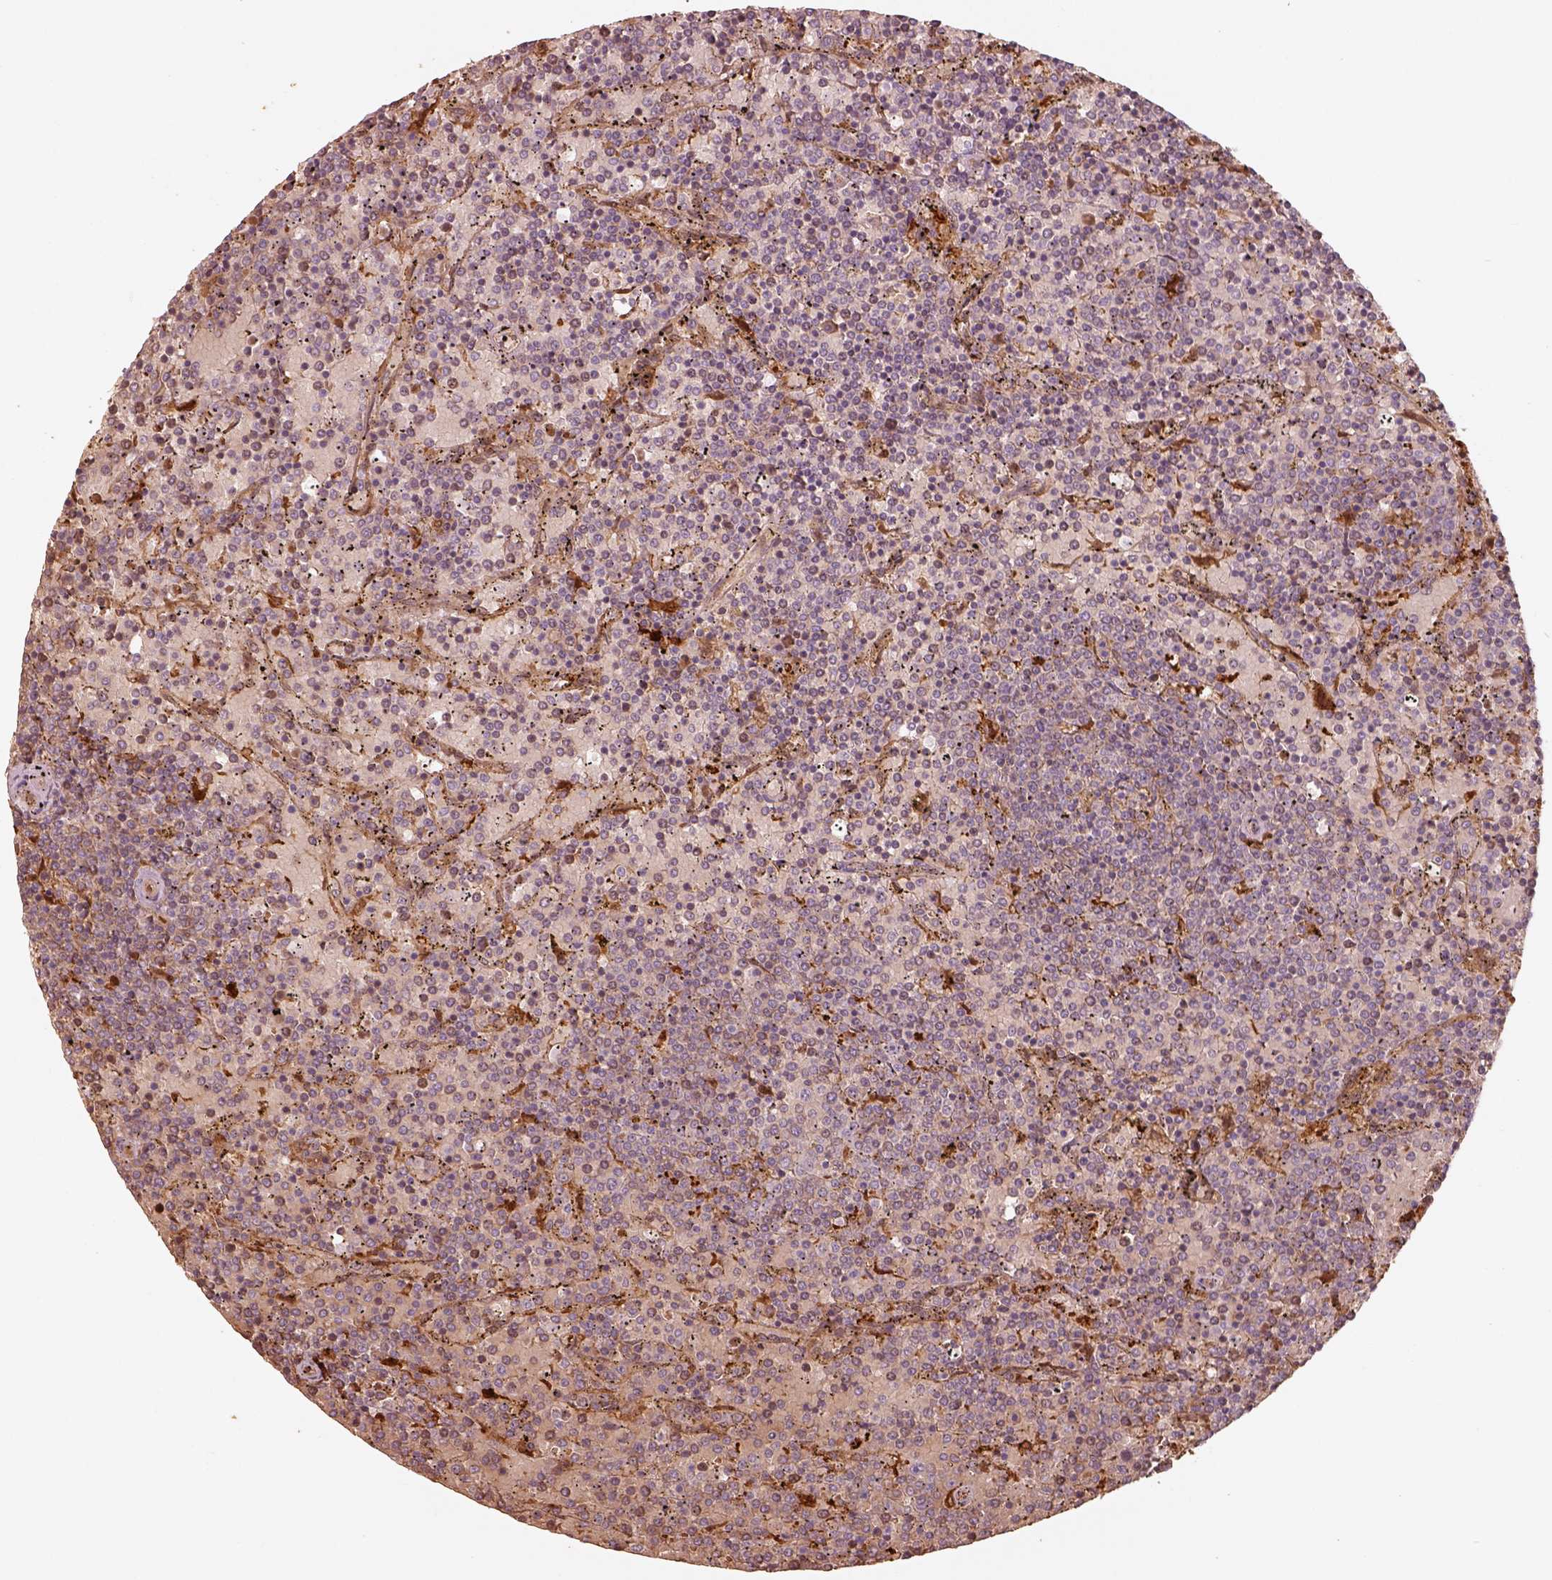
{"staining": {"intensity": "negative", "quantity": "none", "location": "none"}, "tissue": "lymphoma", "cell_type": "Tumor cells", "image_type": "cancer", "snomed": [{"axis": "morphology", "description": "Malignant lymphoma, non-Hodgkin's type, Low grade"}, {"axis": "topography", "description": "Spleen"}], "caption": "DAB immunohistochemical staining of low-grade malignant lymphoma, non-Hodgkin's type exhibits no significant expression in tumor cells. (DAB (3,3'-diaminobenzidine) IHC with hematoxylin counter stain).", "gene": "FSCN1", "patient": {"sex": "female", "age": 77}}